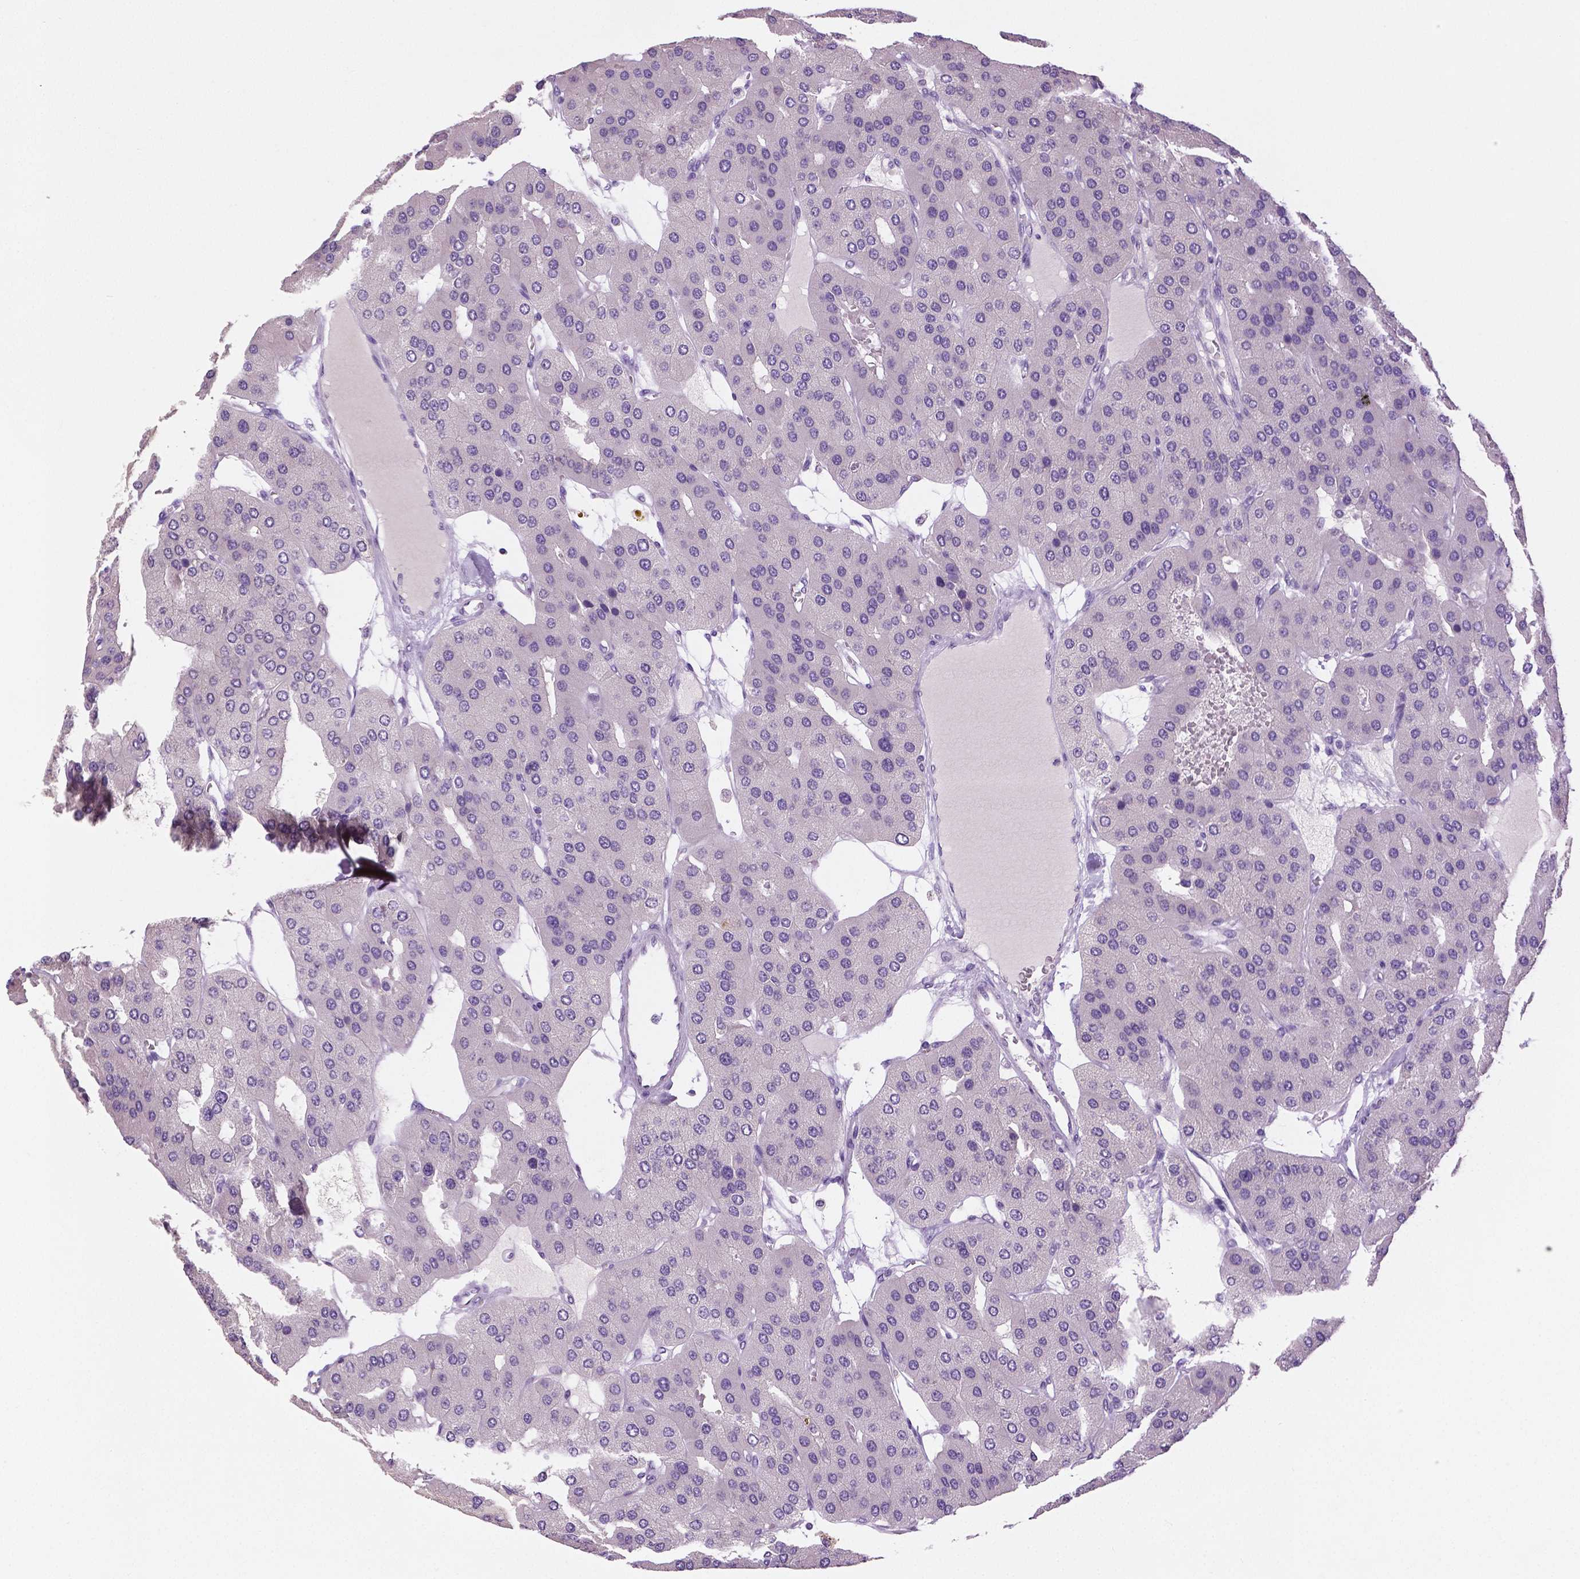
{"staining": {"intensity": "negative", "quantity": "none", "location": "none"}, "tissue": "parathyroid gland", "cell_type": "Glandular cells", "image_type": "normal", "snomed": [{"axis": "morphology", "description": "Normal tissue, NOS"}, {"axis": "morphology", "description": "Adenoma, NOS"}, {"axis": "topography", "description": "Parathyroid gland"}], "caption": "Human parathyroid gland stained for a protein using immunohistochemistry (IHC) displays no staining in glandular cells.", "gene": "DNAH12", "patient": {"sex": "female", "age": 86}}